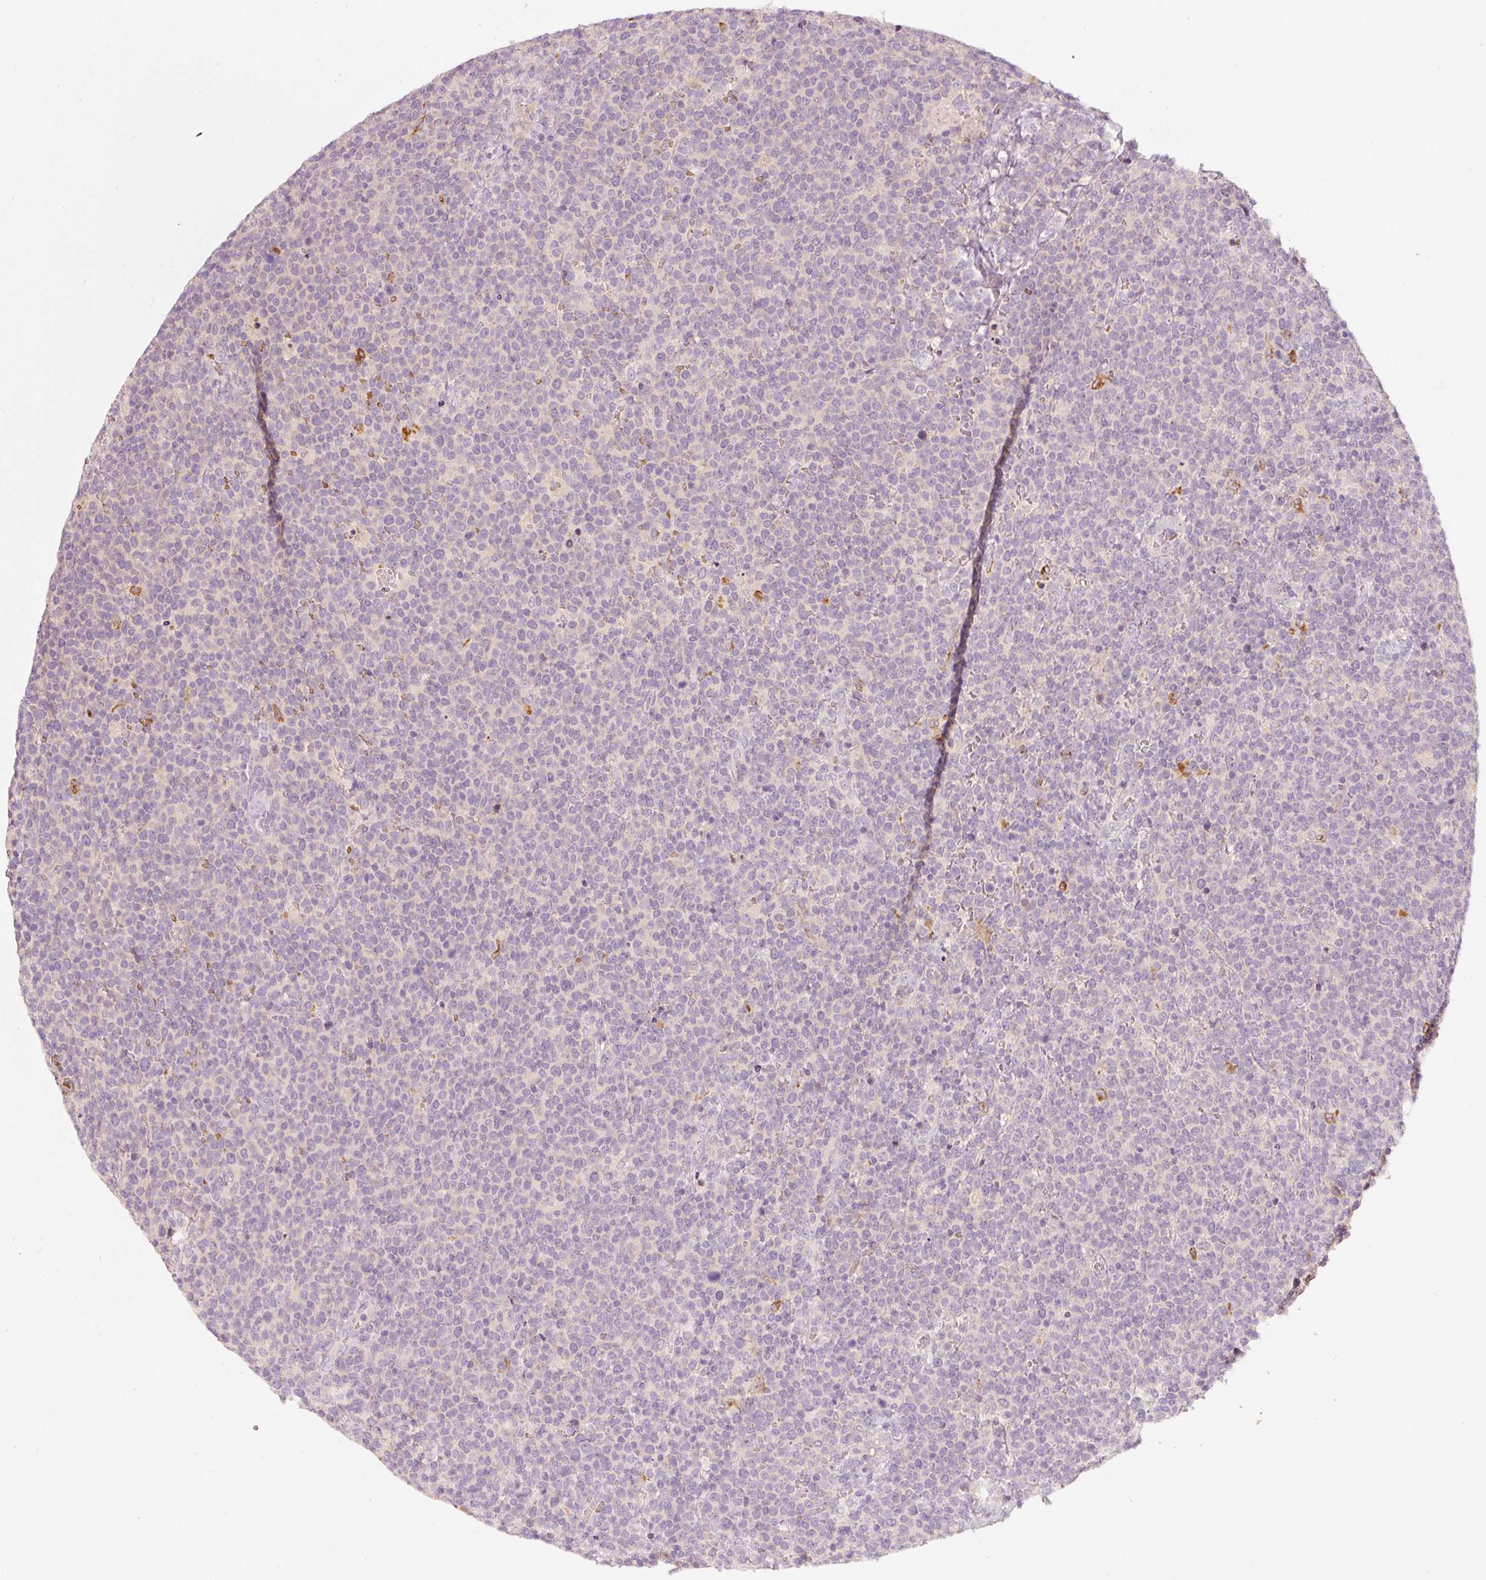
{"staining": {"intensity": "negative", "quantity": "none", "location": "none"}, "tissue": "lymphoma", "cell_type": "Tumor cells", "image_type": "cancer", "snomed": [{"axis": "morphology", "description": "Malignant lymphoma, non-Hodgkin's type, High grade"}, {"axis": "topography", "description": "Lymph node"}], "caption": "High magnification brightfield microscopy of lymphoma stained with DAB (brown) and counterstained with hematoxylin (blue): tumor cells show no significant staining.", "gene": "KLHL21", "patient": {"sex": "male", "age": 61}}